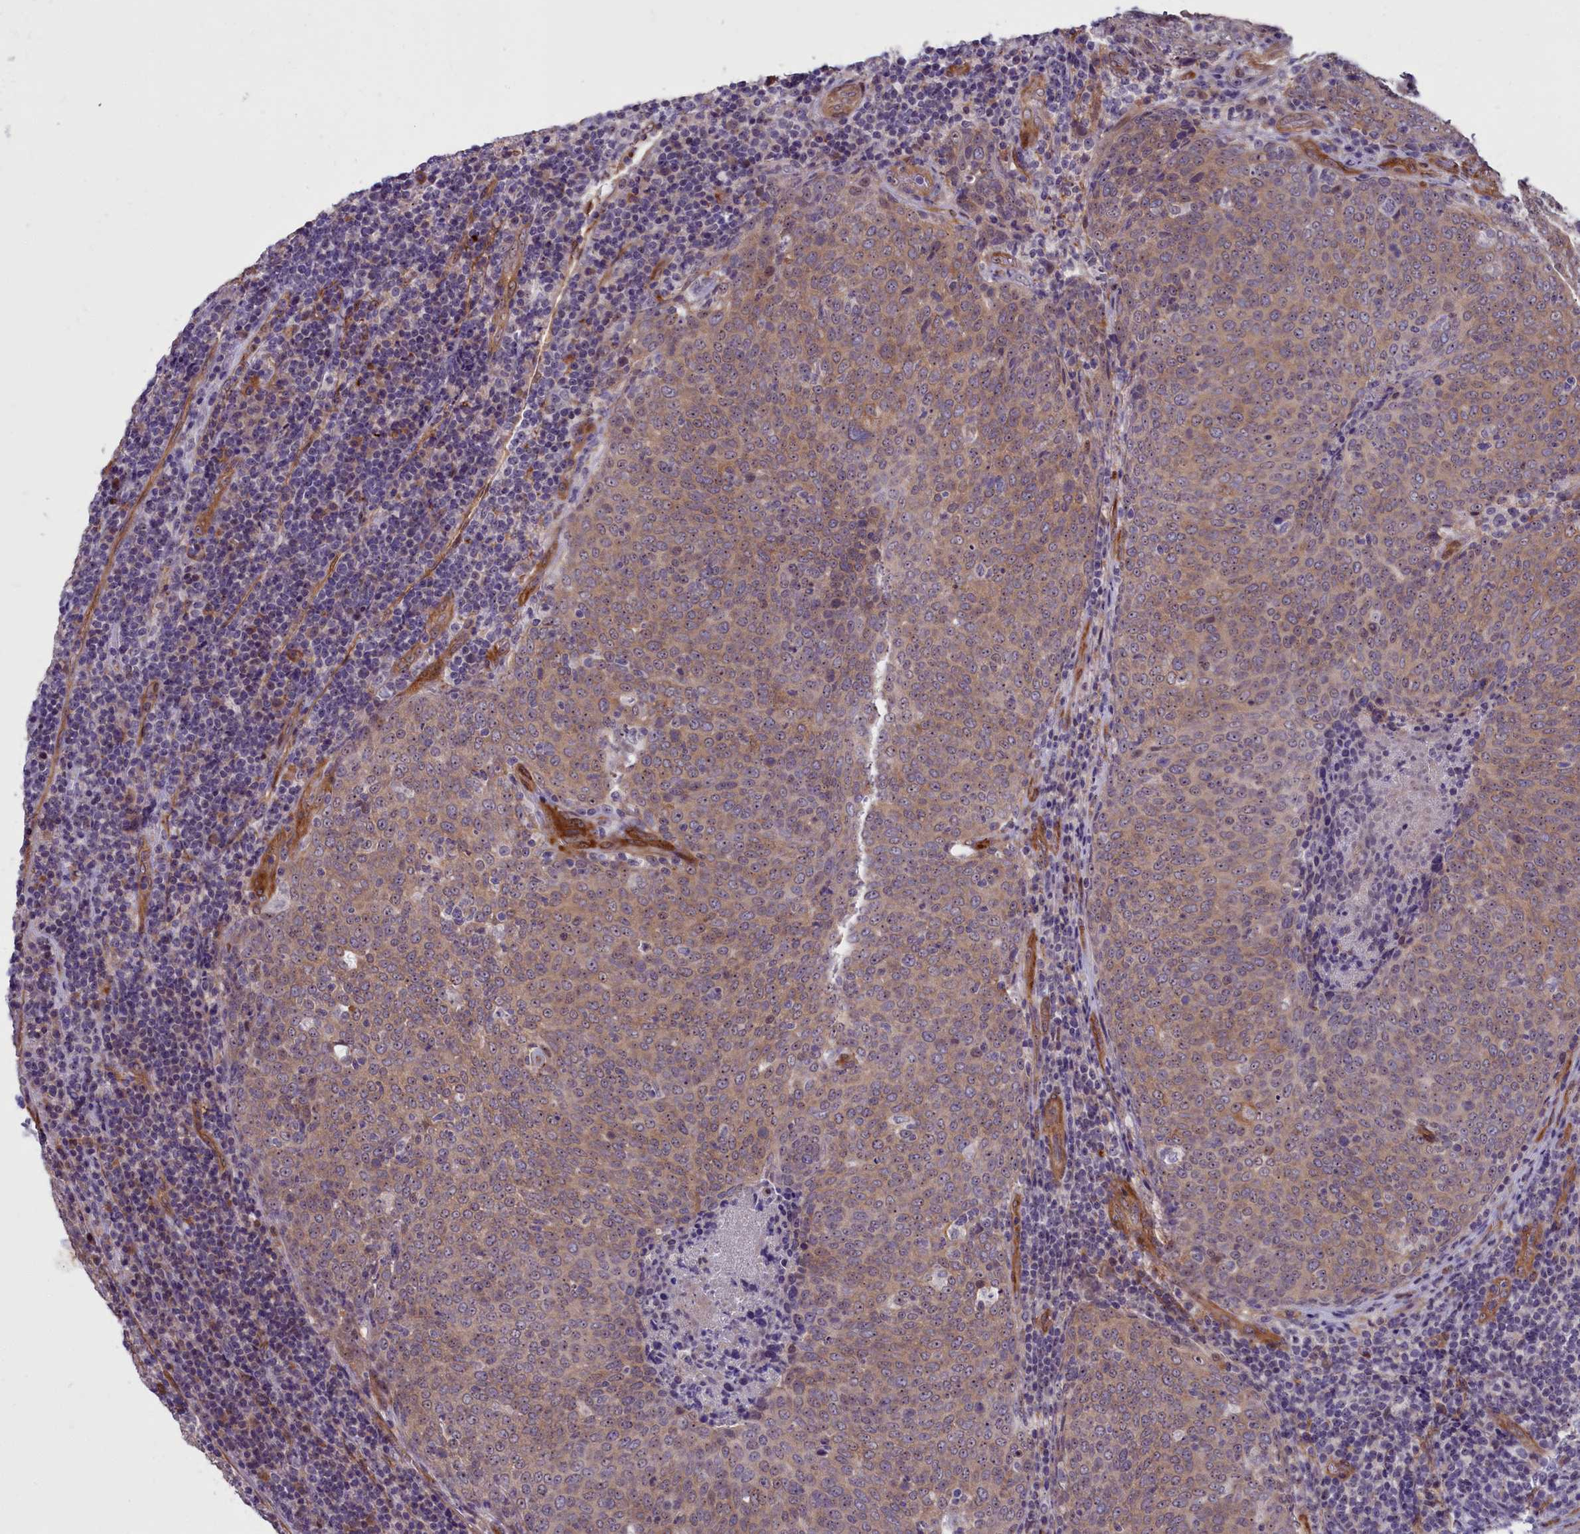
{"staining": {"intensity": "moderate", "quantity": ">75%", "location": "cytoplasmic/membranous"}, "tissue": "head and neck cancer", "cell_type": "Tumor cells", "image_type": "cancer", "snomed": [{"axis": "morphology", "description": "Squamous cell carcinoma, NOS"}, {"axis": "morphology", "description": "Squamous cell carcinoma, metastatic, NOS"}, {"axis": "topography", "description": "Lymph node"}, {"axis": "topography", "description": "Head-Neck"}], "caption": "This is an image of IHC staining of head and neck cancer (metastatic squamous cell carcinoma), which shows moderate staining in the cytoplasmic/membranous of tumor cells.", "gene": "BCAR1", "patient": {"sex": "male", "age": 62}}